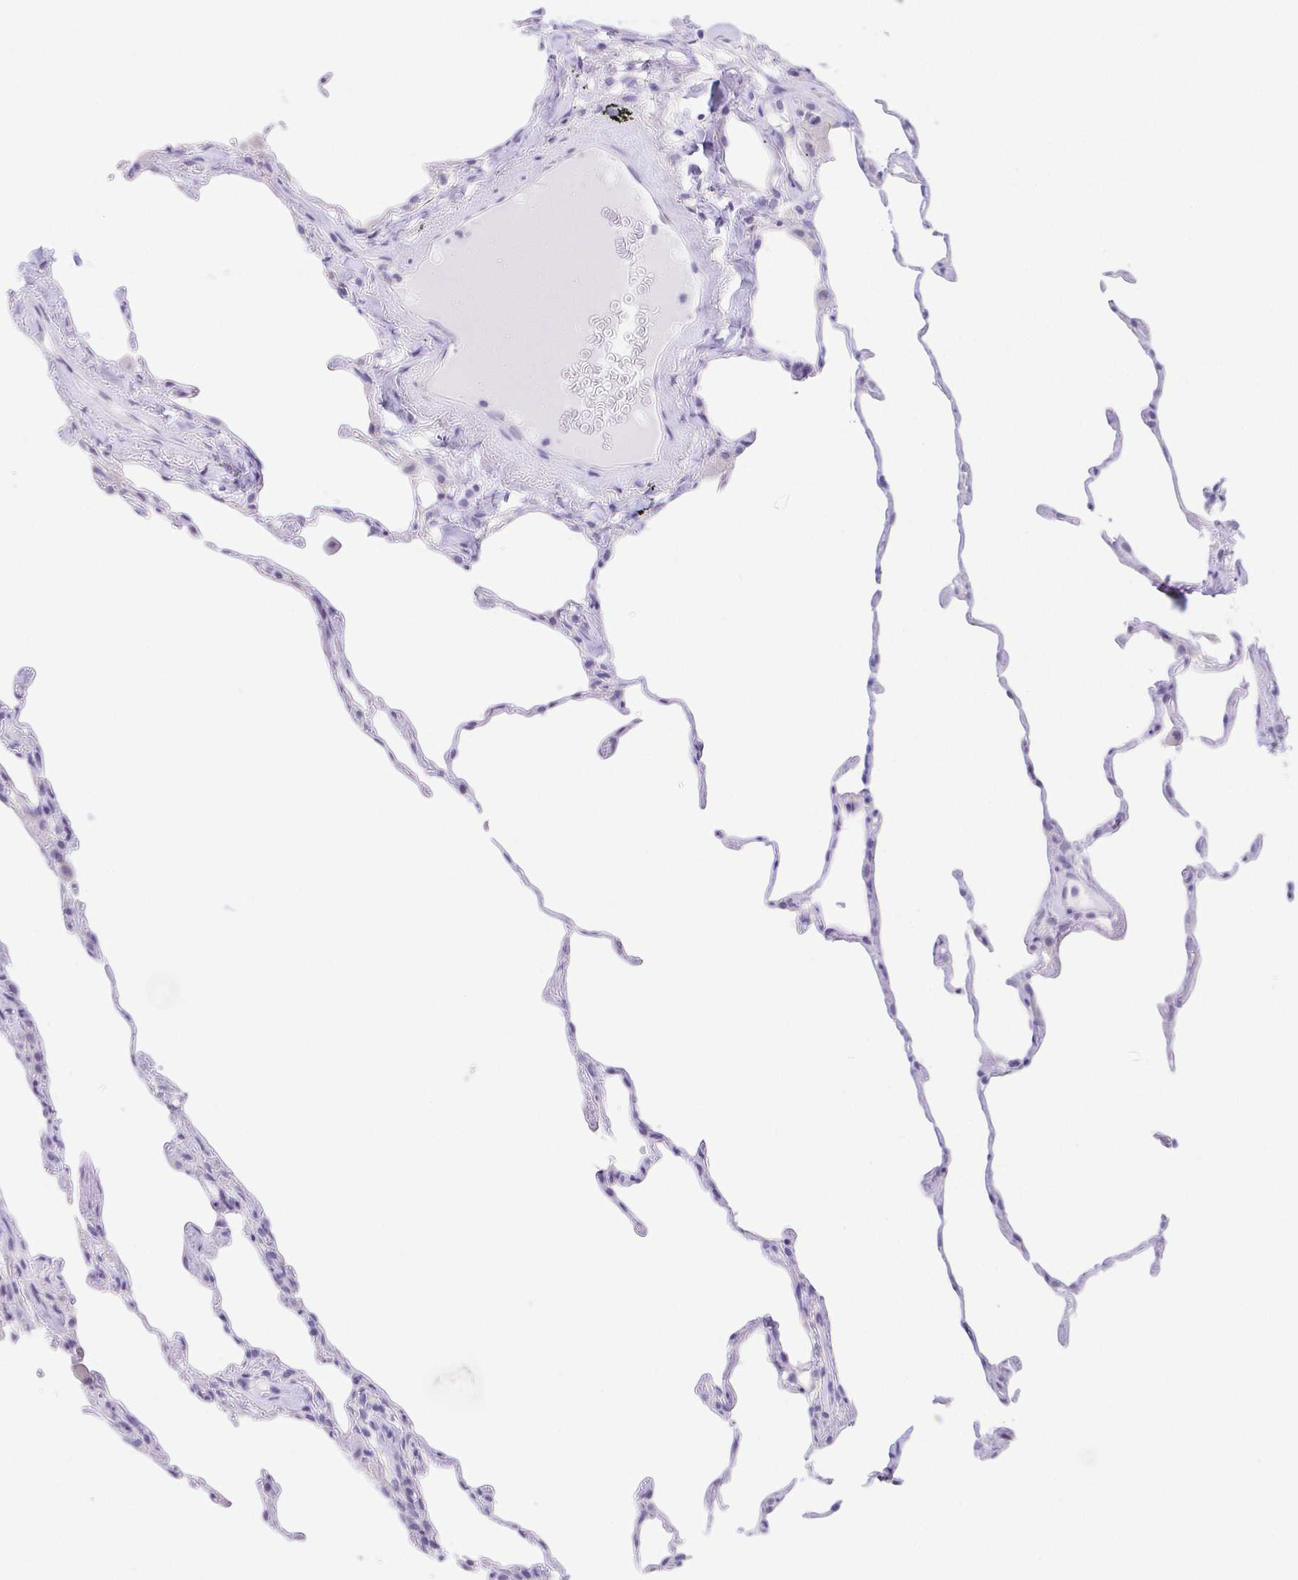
{"staining": {"intensity": "negative", "quantity": "none", "location": "none"}, "tissue": "lung", "cell_type": "Alveolar cells", "image_type": "normal", "snomed": [{"axis": "morphology", "description": "Normal tissue, NOS"}, {"axis": "topography", "description": "Lung"}], "caption": "Immunohistochemical staining of benign human lung demonstrates no significant positivity in alveolar cells. (DAB (3,3'-diaminobenzidine) IHC visualized using brightfield microscopy, high magnification).", "gene": "KRTDAP", "patient": {"sex": "female", "age": 57}}